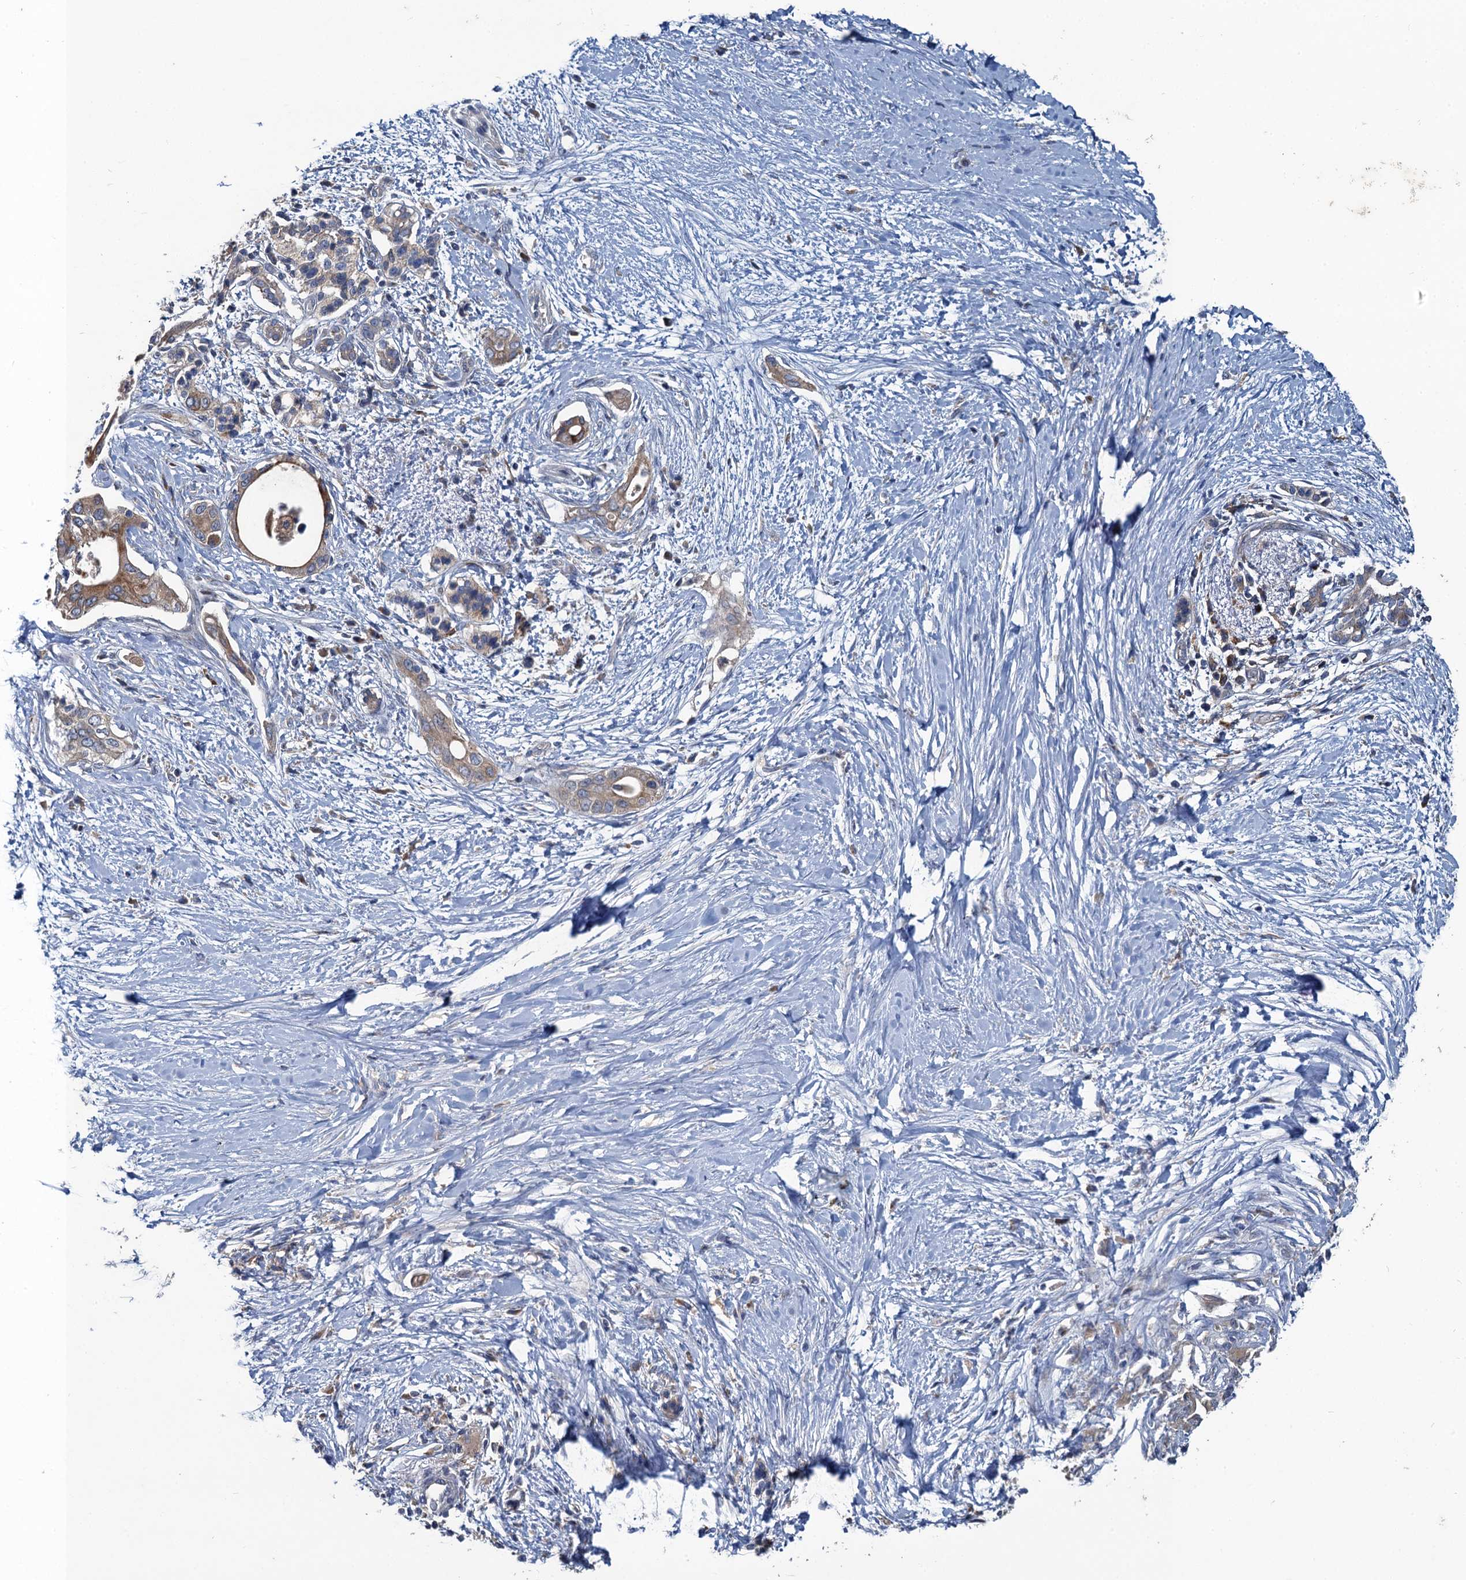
{"staining": {"intensity": "moderate", "quantity": ">75%", "location": "cytoplasmic/membranous"}, "tissue": "pancreatic cancer", "cell_type": "Tumor cells", "image_type": "cancer", "snomed": [{"axis": "morphology", "description": "Normal tissue, NOS"}, {"axis": "morphology", "description": "Adenocarcinoma, NOS"}, {"axis": "topography", "description": "Pancreas"}, {"axis": "topography", "description": "Peripheral nerve tissue"}], "caption": "Pancreatic cancer stained with a brown dye reveals moderate cytoplasmic/membranous positive expression in about >75% of tumor cells.", "gene": "SNAP29", "patient": {"sex": "male", "age": 59}}